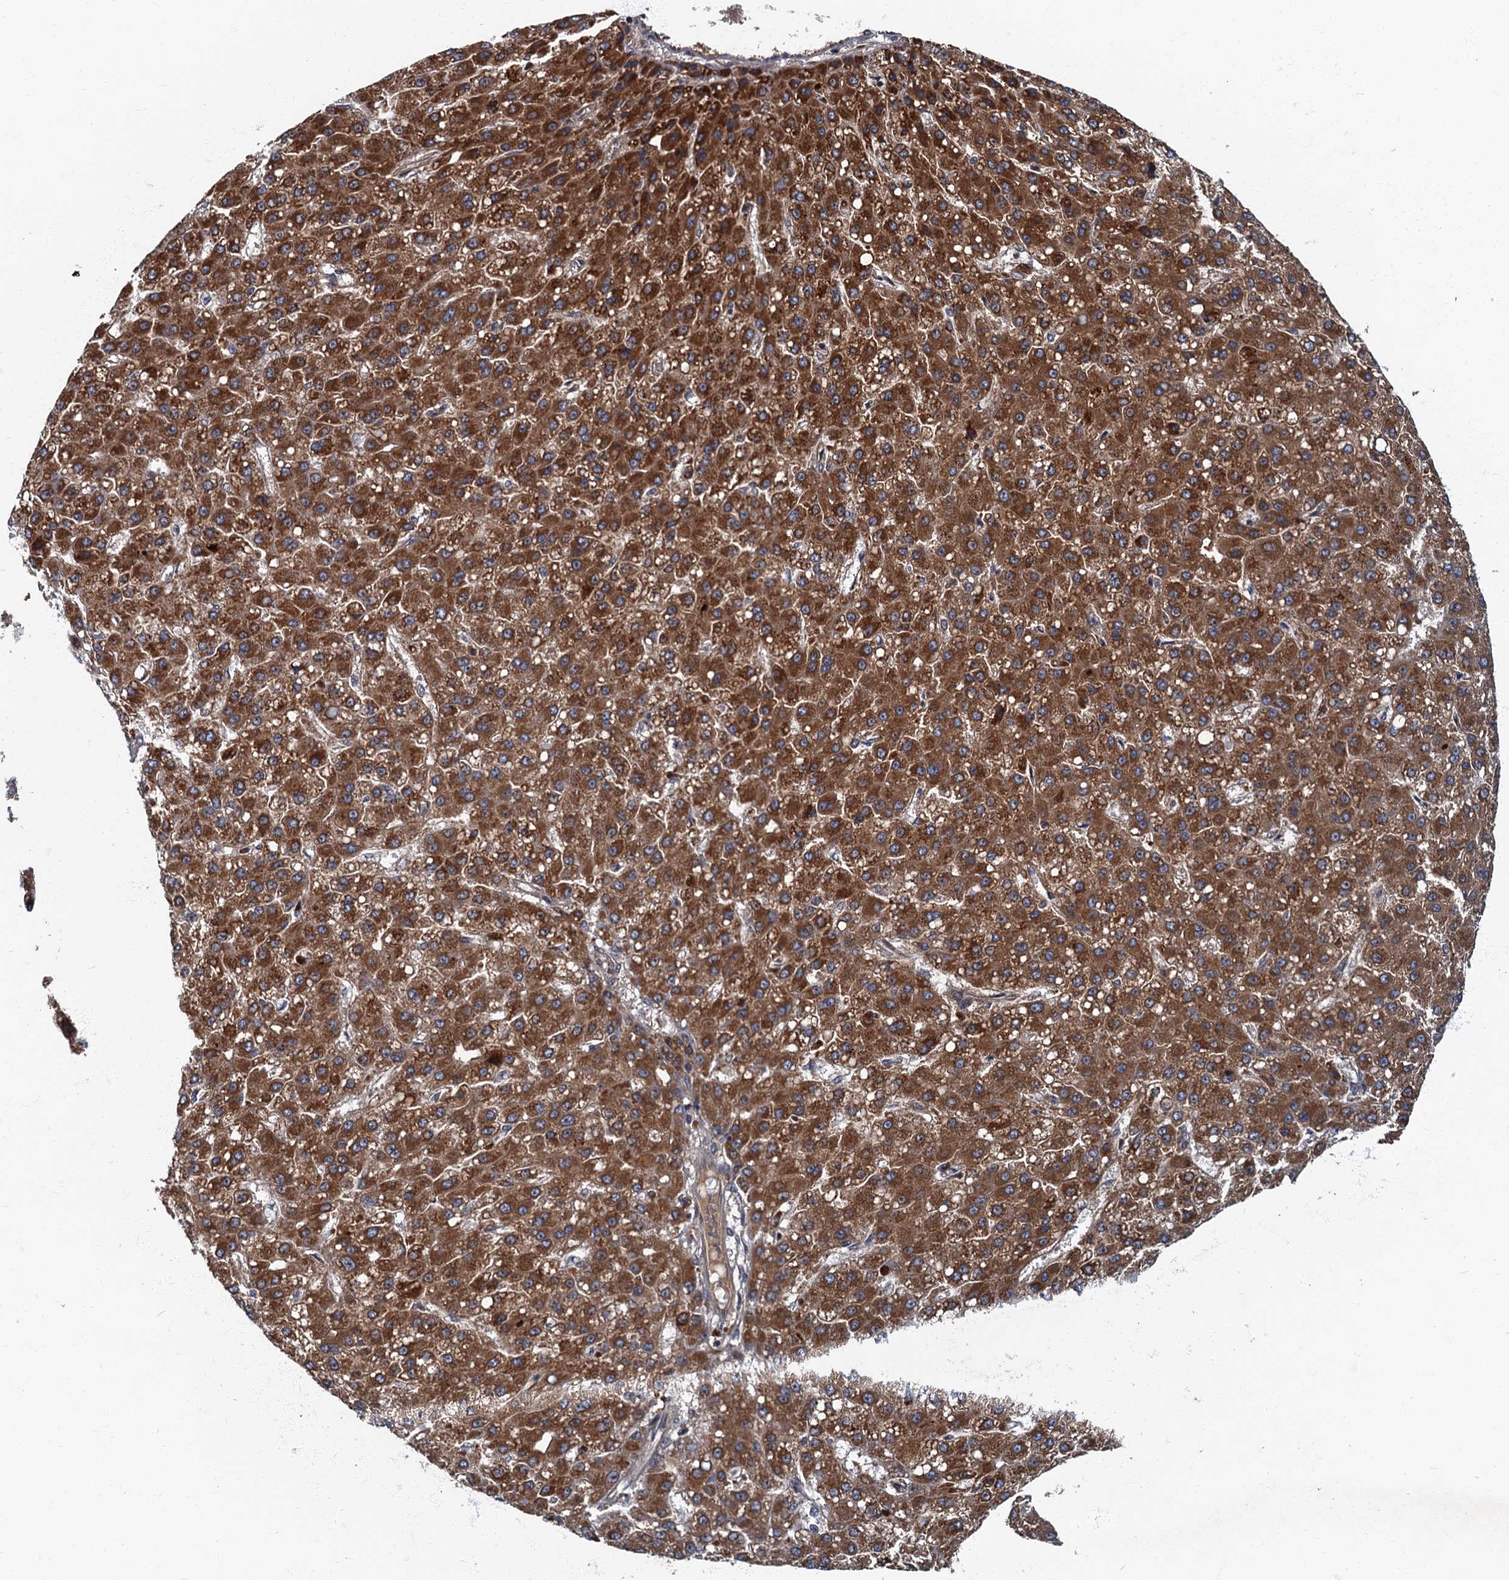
{"staining": {"intensity": "strong", "quantity": ">75%", "location": "cytoplasmic/membranous"}, "tissue": "liver cancer", "cell_type": "Tumor cells", "image_type": "cancer", "snomed": [{"axis": "morphology", "description": "Carcinoma, Hepatocellular, NOS"}, {"axis": "topography", "description": "Liver"}], "caption": "Tumor cells demonstrate high levels of strong cytoplasmic/membranous expression in about >75% of cells in human hepatocellular carcinoma (liver).", "gene": "SLC11A2", "patient": {"sex": "male", "age": 67}}